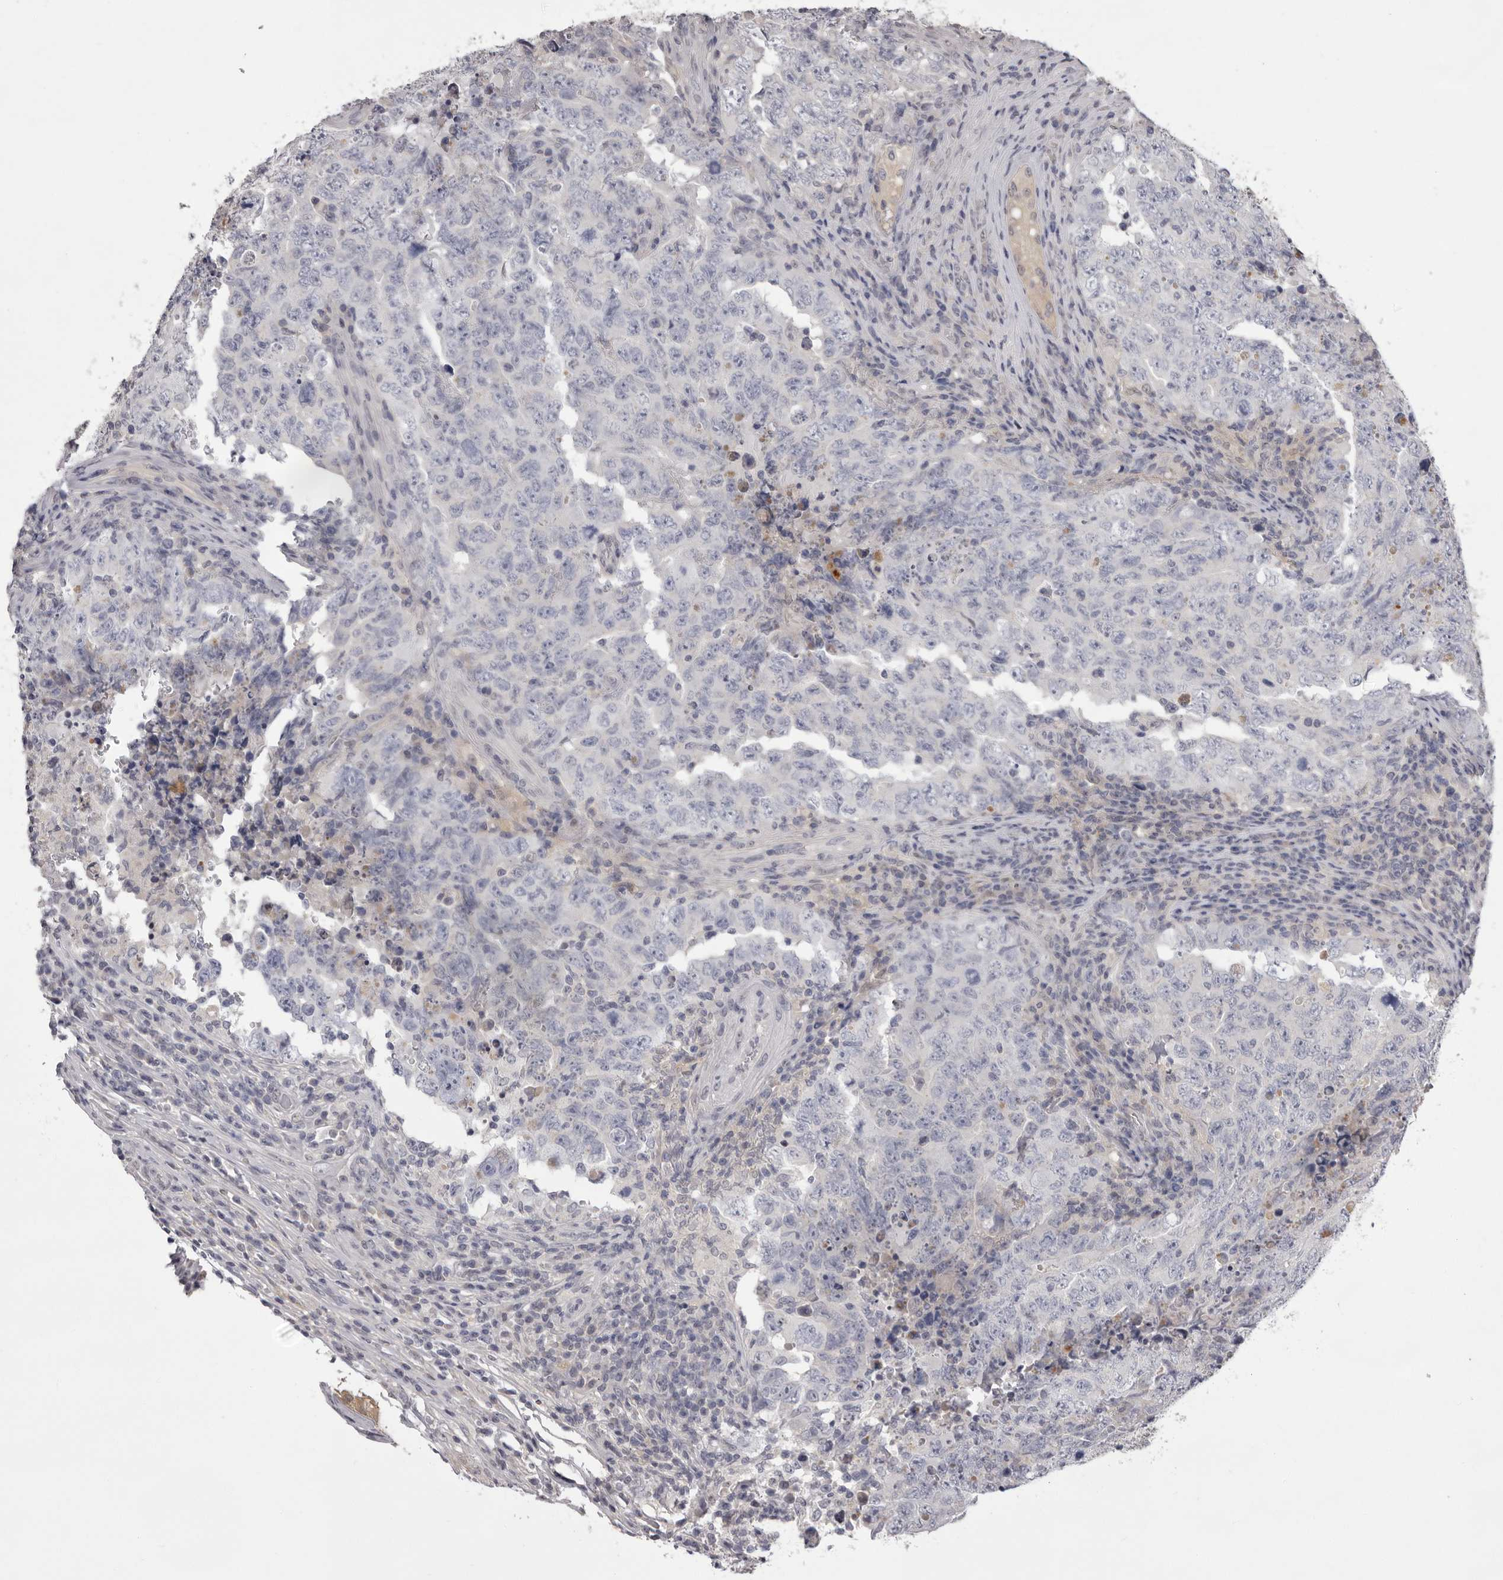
{"staining": {"intensity": "negative", "quantity": "none", "location": "none"}, "tissue": "testis cancer", "cell_type": "Tumor cells", "image_type": "cancer", "snomed": [{"axis": "morphology", "description": "Carcinoma, Embryonal, NOS"}, {"axis": "topography", "description": "Testis"}], "caption": "A histopathology image of testis cancer (embryonal carcinoma) stained for a protein shows no brown staining in tumor cells.", "gene": "MDH1", "patient": {"sex": "male", "age": 26}}